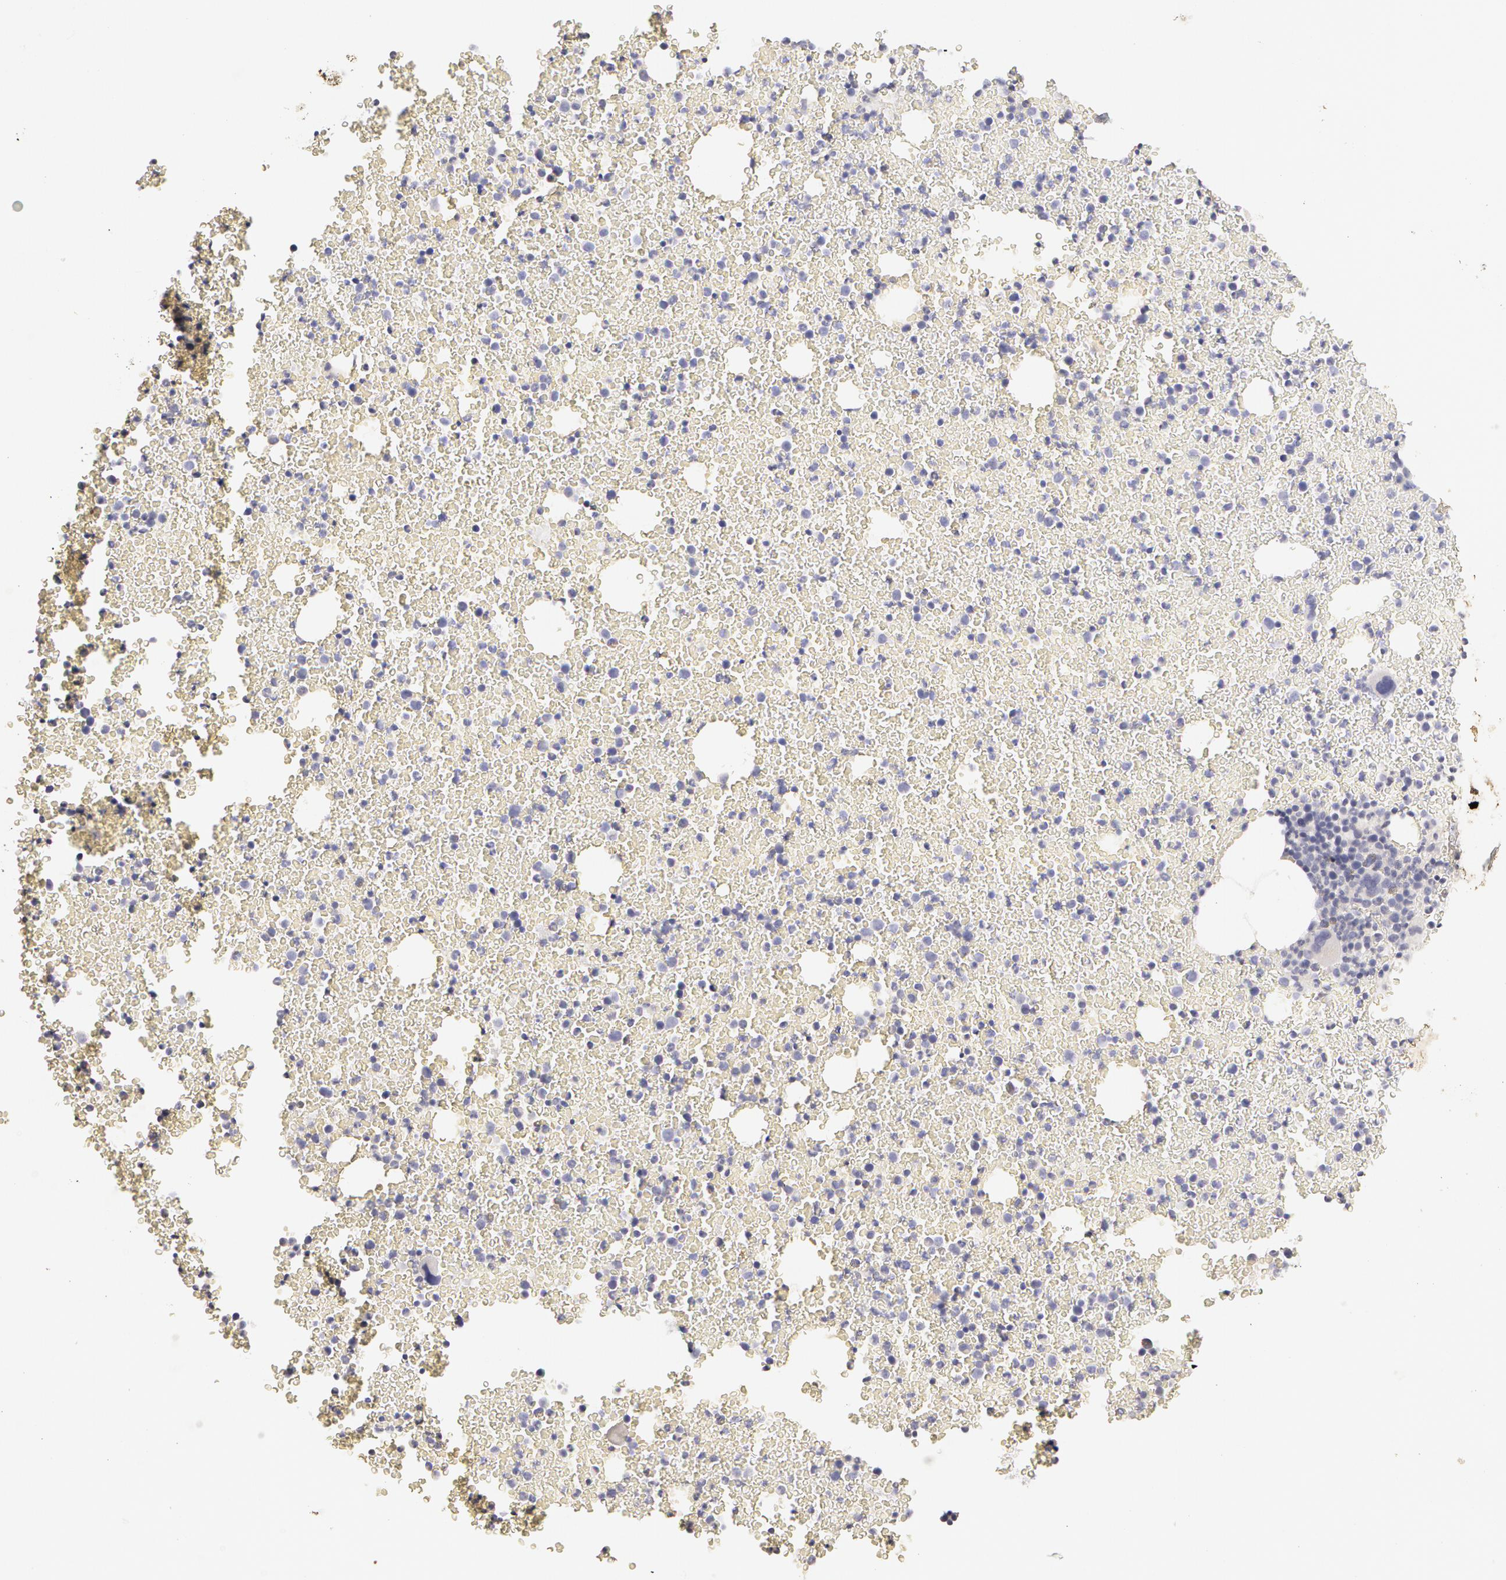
{"staining": {"intensity": "negative", "quantity": "none", "location": "none"}, "tissue": "bone marrow", "cell_type": "Hematopoietic cells", "image_type": "normal", "snomed": [{"axis": "morphology", "description": "Normal tissue, NOS"}, {"axis": "topography", "description": "Bone marrow"}], "caption": "Hematopoietic cells show no significant staining in benign bone marrow. The staining is performed using DAB (3,3'-diaminobenzidine) brown chromogen with nuclei counter-stained in using hematoxylin.", "gene": "ABCB1", "patient": {"sex": "female", "age": 41}}